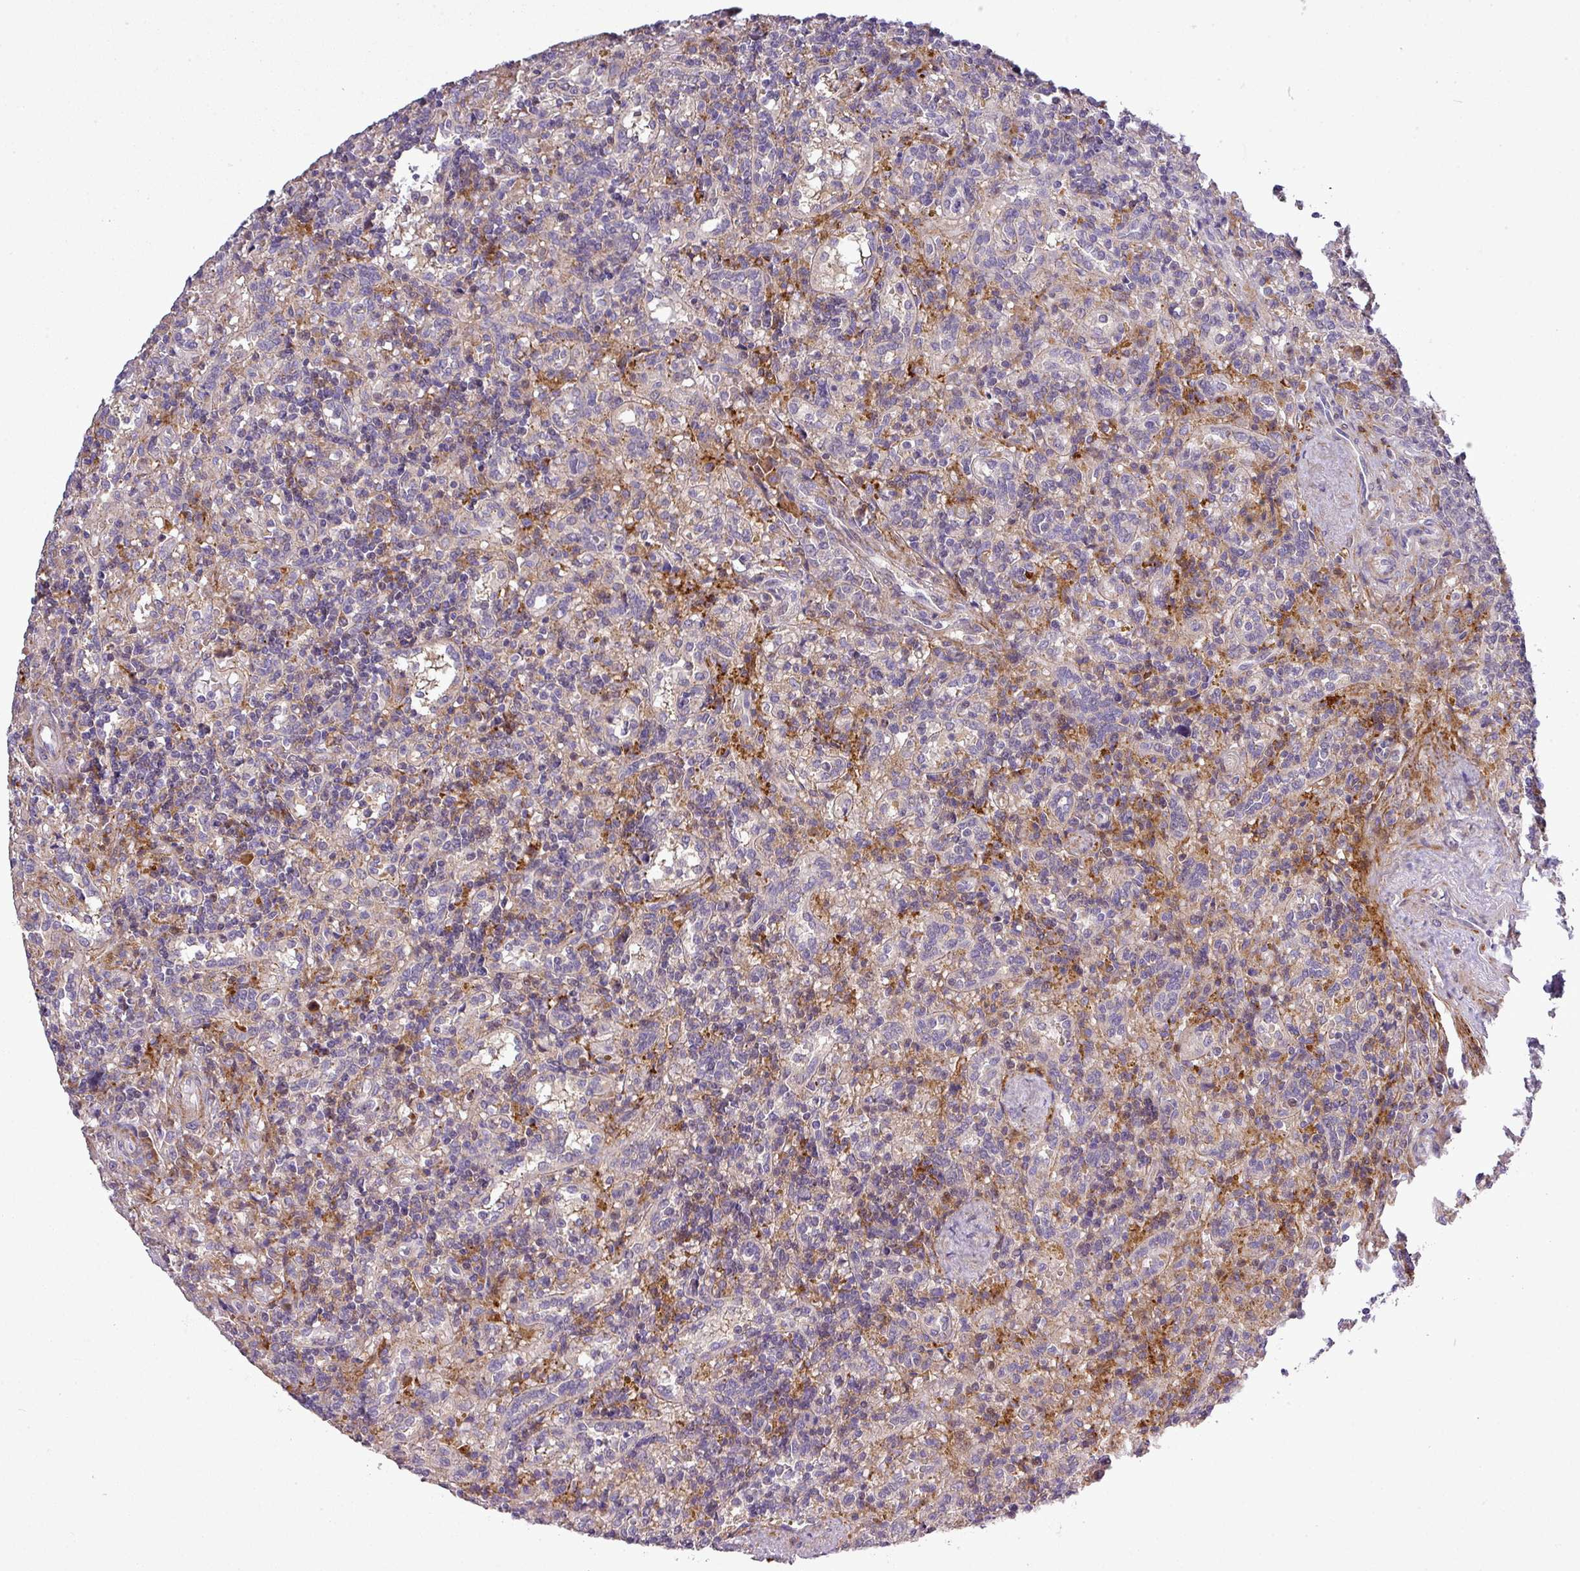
{"staining": {"intensity": "negative", "quantity": "none", "location": "none"}, "tissue": "lymphoma", "cell_type": "Tumor cells", "image_type": "cancer", "snomed": [{"axis": "morphology", "description": "Malignant lymphoma, non-Hodgkin's type, Low grade"}, {"axis": "topography", "description": "Spleen"}], "caption": "Micrograph shows no protein positivity in tumor cells of lymphoma tissue.", "gene": "TPRA1", "patient": {"sex": "male", "age": 67}}